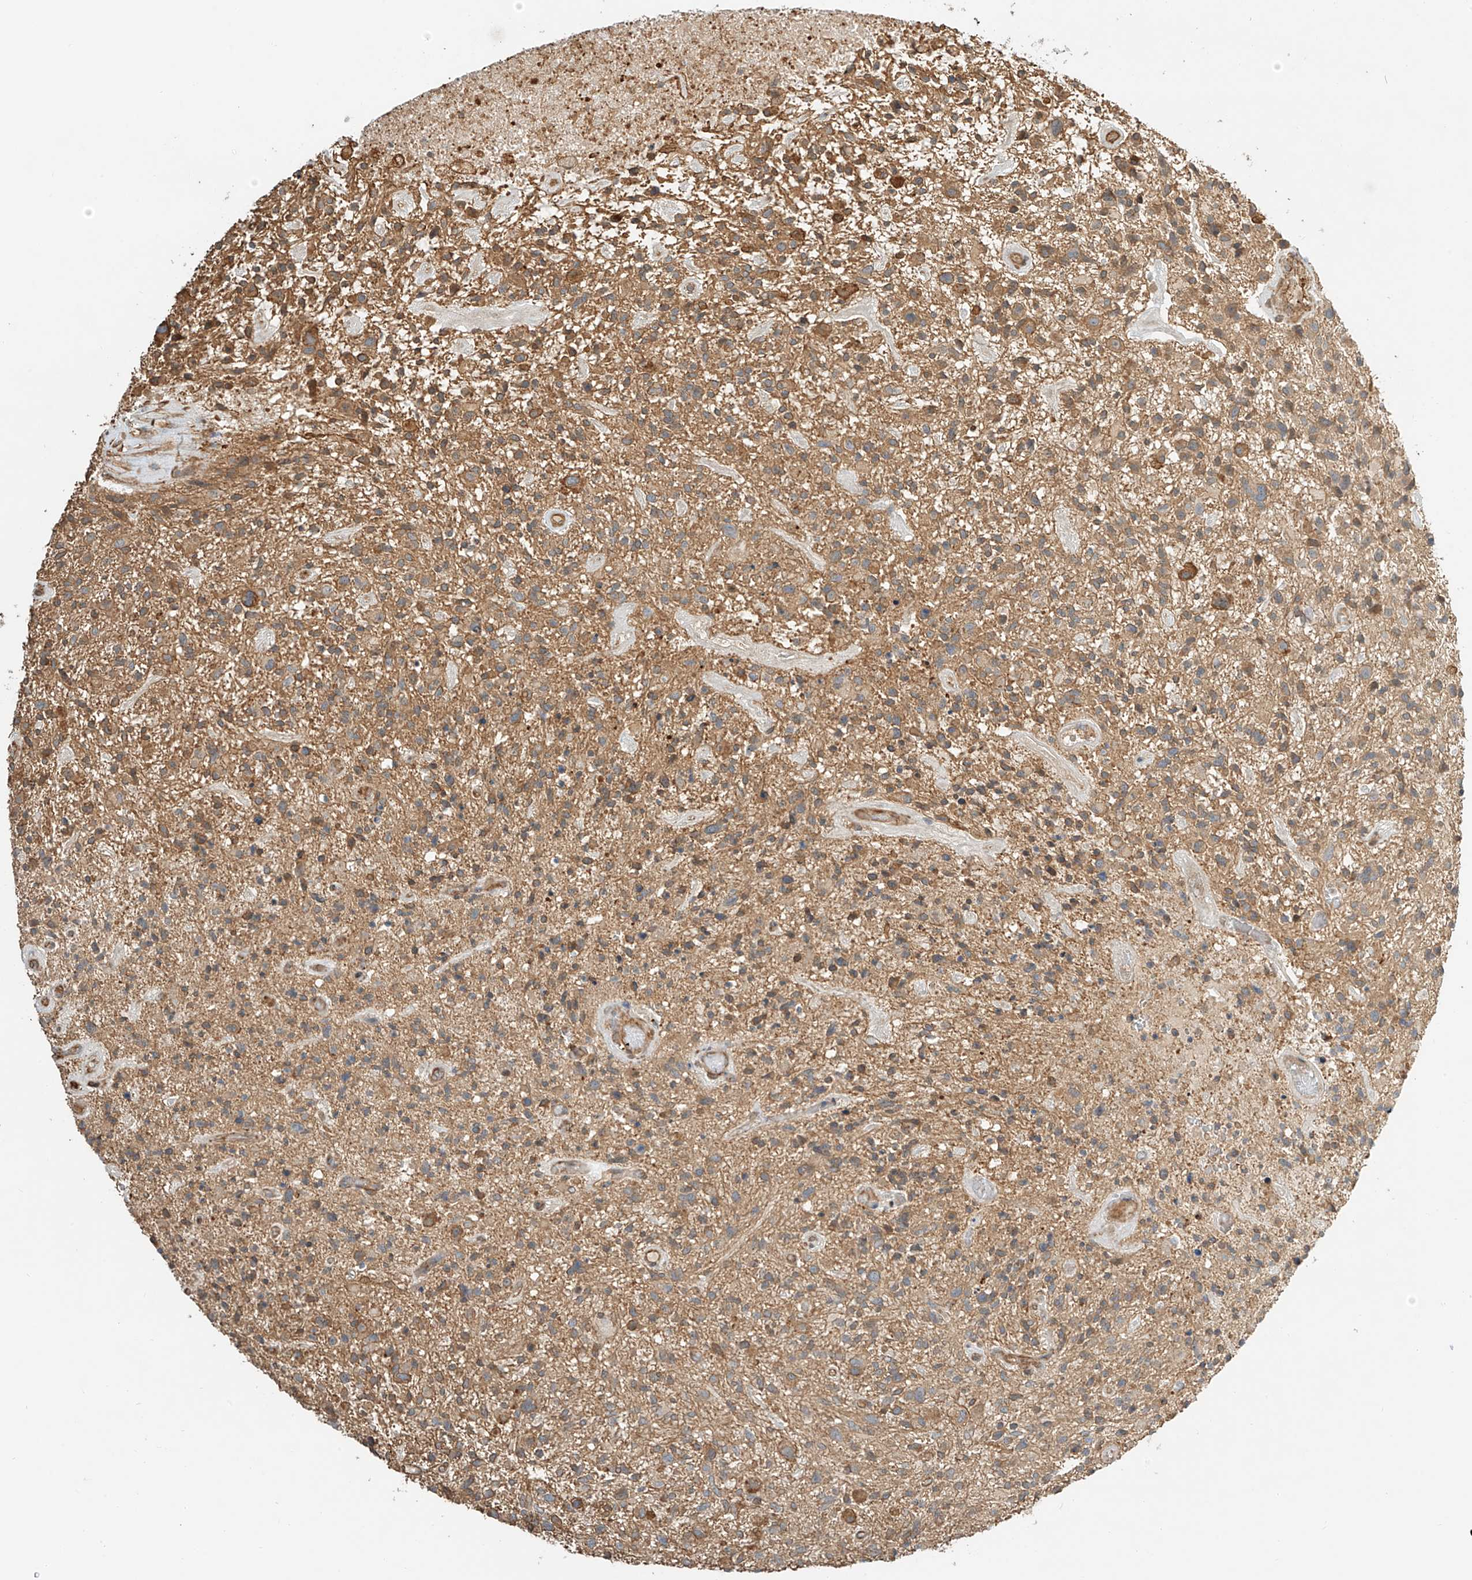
{"staining": {"intensity": "moderate", "quantity": ">75%", "location": "cytoplasmic/membranous"}, "tissue": "glioma", "cell_type": "Tumor cells", "image_type": "cancer", "snomed": [{"axis": "morphology", "description": "Glioma, malignant, High grade"}, {"axis": "topography", "description": "Brain"}], "caption": "A histopathology image of glioma stained for a protein demonstrates moderate cytoplasmic/membranous brown staining in tumor cells.", "gene": "CSMD3", "patient": {"sex": "male", "age": 47}}